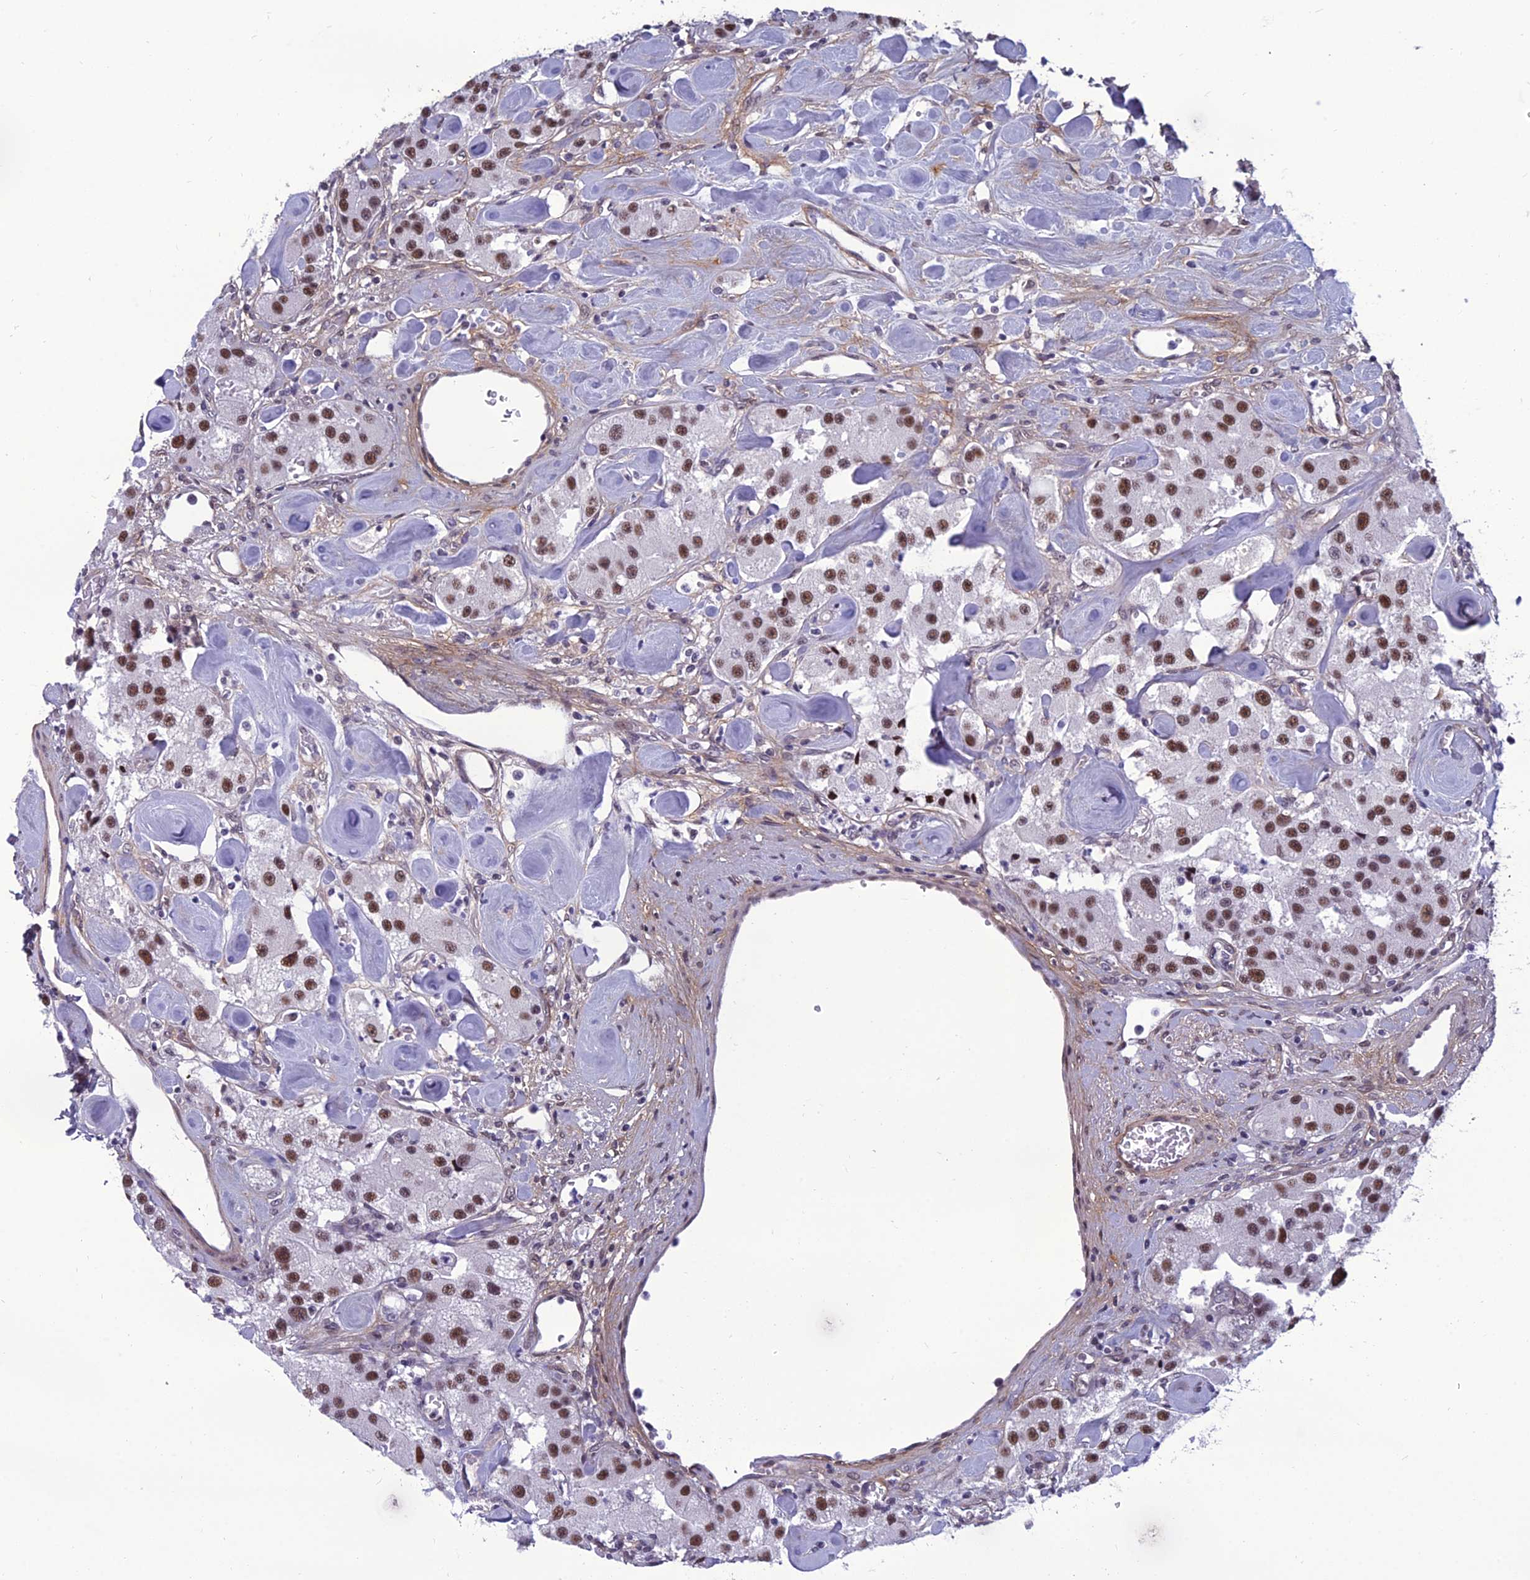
{"staining": {"intensity": "moderate", "quantity": ">75%", "location": "nuclear"}, "tissue": "carcinoid", "cell_type": "Tumor cells", "image_type": "cancer", "snomed": [{"axis": "morphology", "description": "Carcinoid, malignant, NOS"}, {"axis": "topography", "description": "Pancreas"}], "caption": "About >75% of tumor cells in human carcinoid show moderate nuclear protein staining as visualized by brown immunohistochemical staining.", "gene": "RSRC1", "patient": {"sex": "male", "age": 41}}